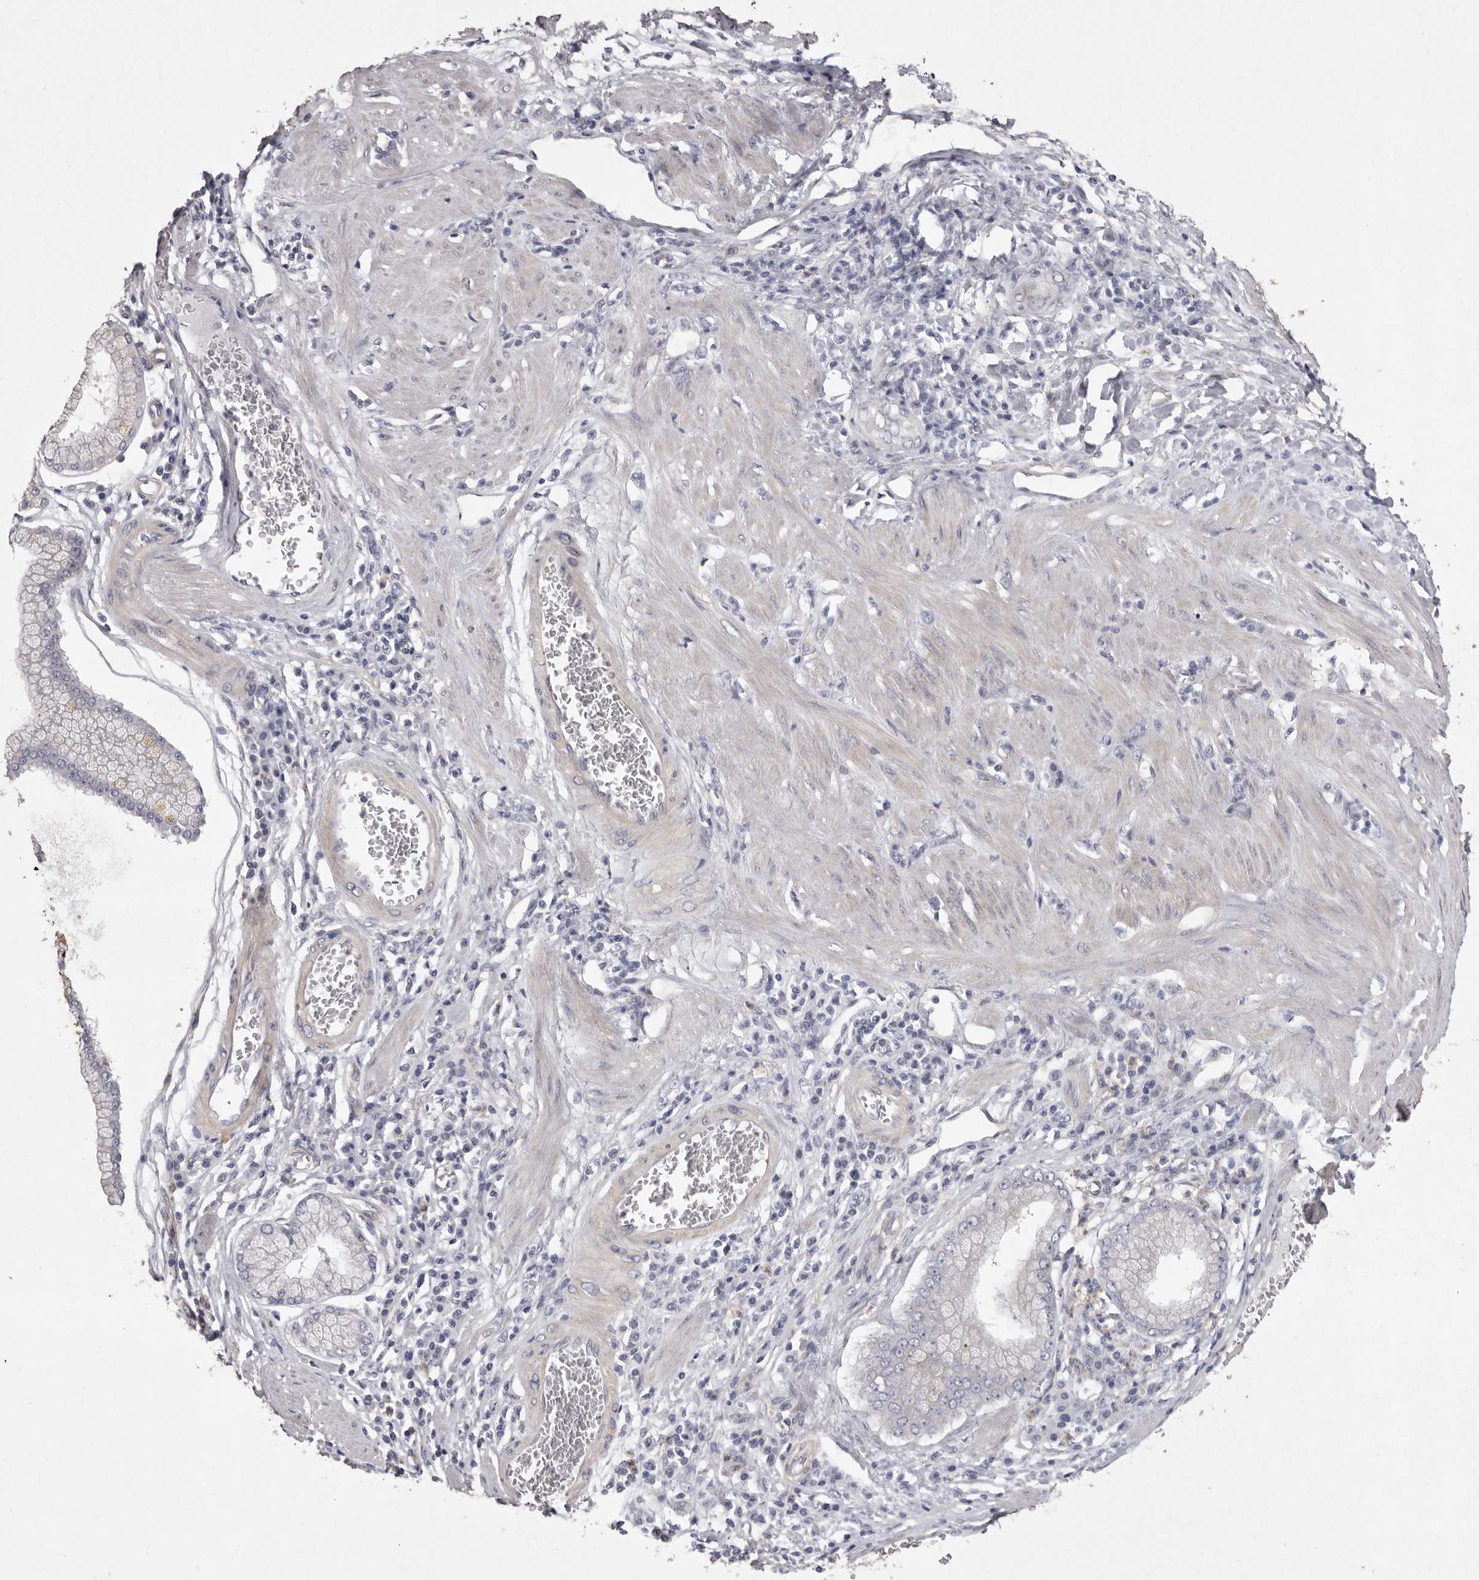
{"staining": {"intensity": "negative", "quantity": "none", "location": "none"}, "tissue": "stomach cancer", "cell_type": "Tumor cells", "image_type": "cancer", "snomed": [{"axis": "morphology", "description": "Adenocarcinoma, NOS"}, {"axis": "topography", "description": "Stomach"}], "caption": "Tumor cells are negative for brown protein staining in stomach cancer (adenocarcinoma).", "gene": "NKAIN4", "patient": {"sex": "male", "age": 59}}